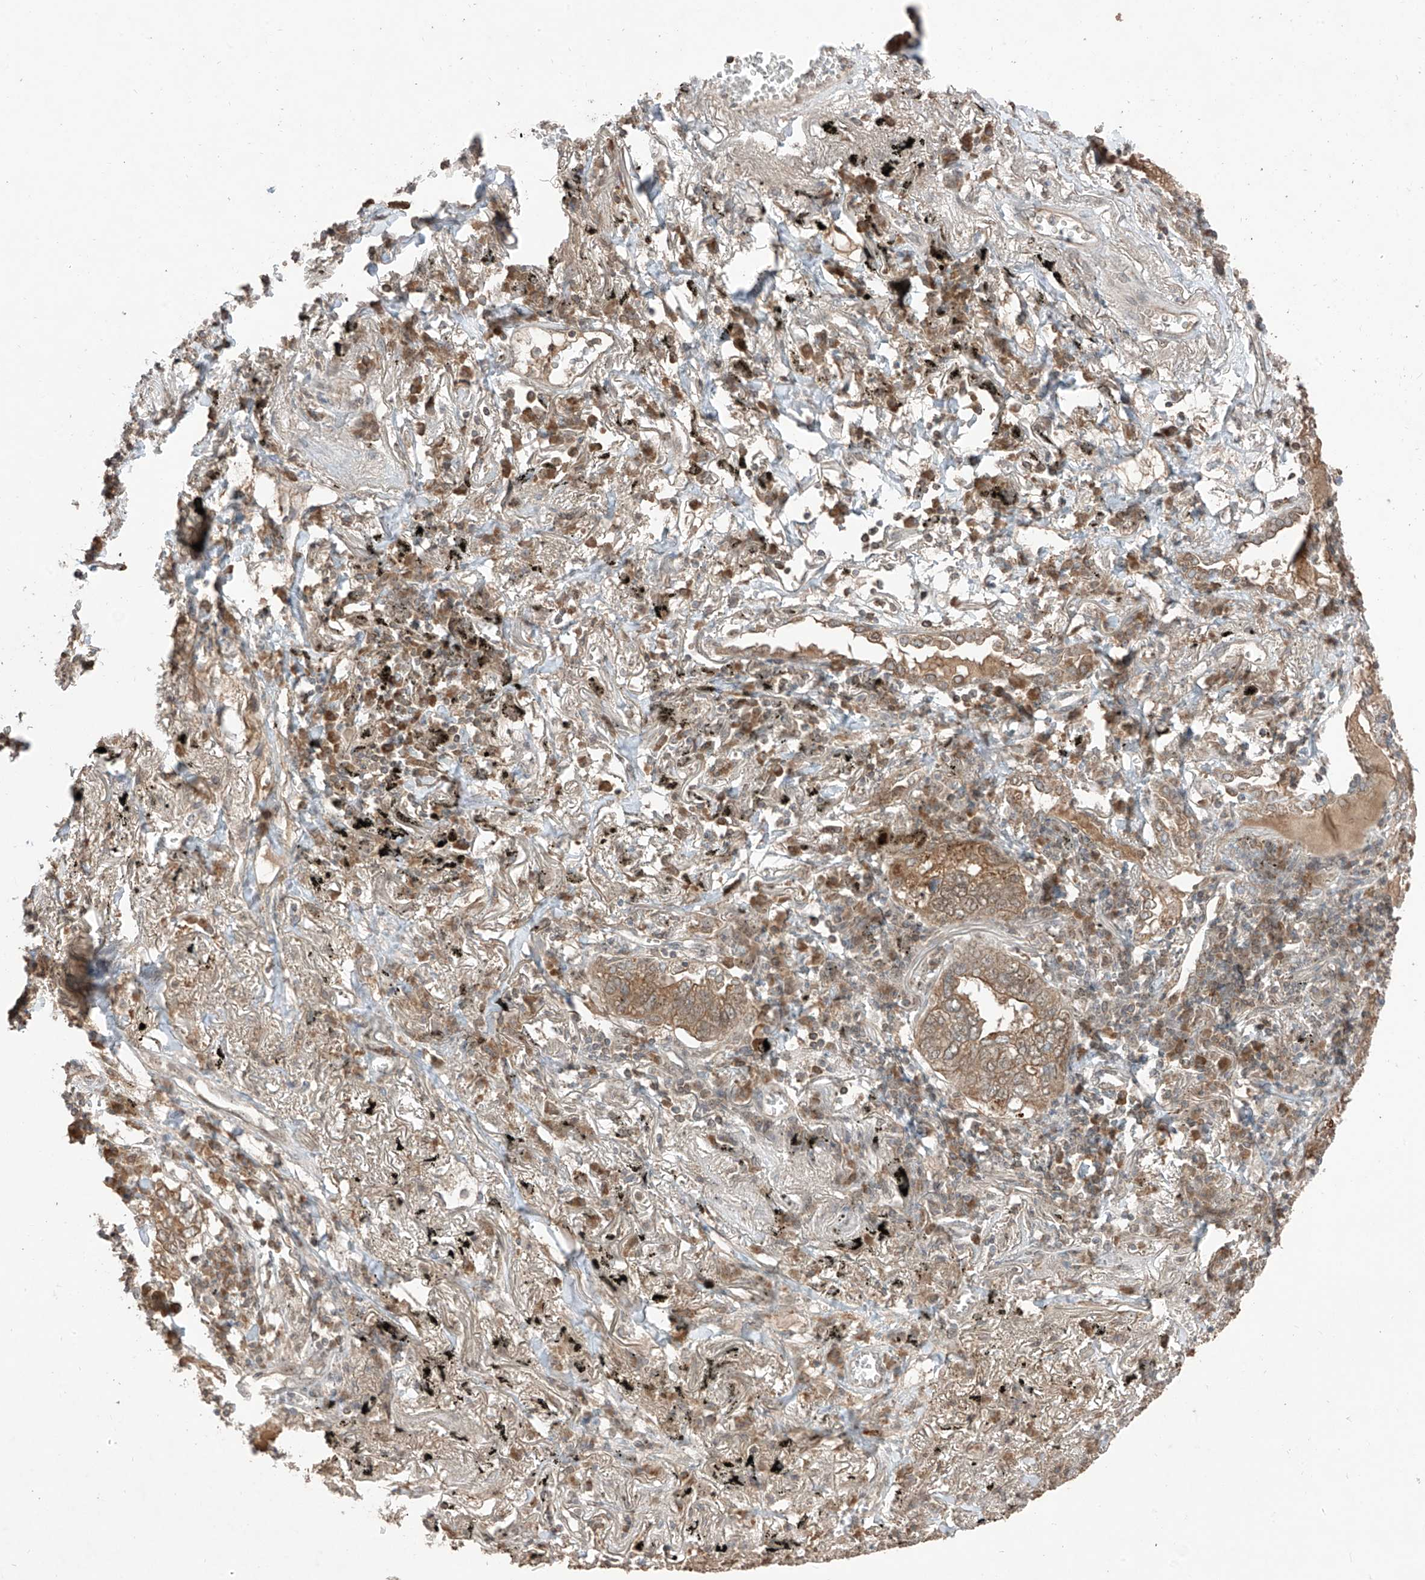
{"staining": {"intensity": "weak", "quantity": ">75%", "location": "cytoplasmic/membranous"}, "tissue": "lung cancer", "cell_type": "Tumor cells", "image_type": "cancer", "snomed": [{"axis": "morphology", "description": "Adenocarcinoma, NOS"}, {"axis": "topography", "description": "Lung"}], "caption": "Protein staining of lung adenocarcinoma tissue reveals weak cytoplasmic/membranous positivity in about >75% of tumor cells. (DAB (3,3'-diaminobenzidine) IHC, brown staining for protein, blue staining for nuclei).", "gene": "COLGALT2", "patient": {"sex": "male", "age": 65}}